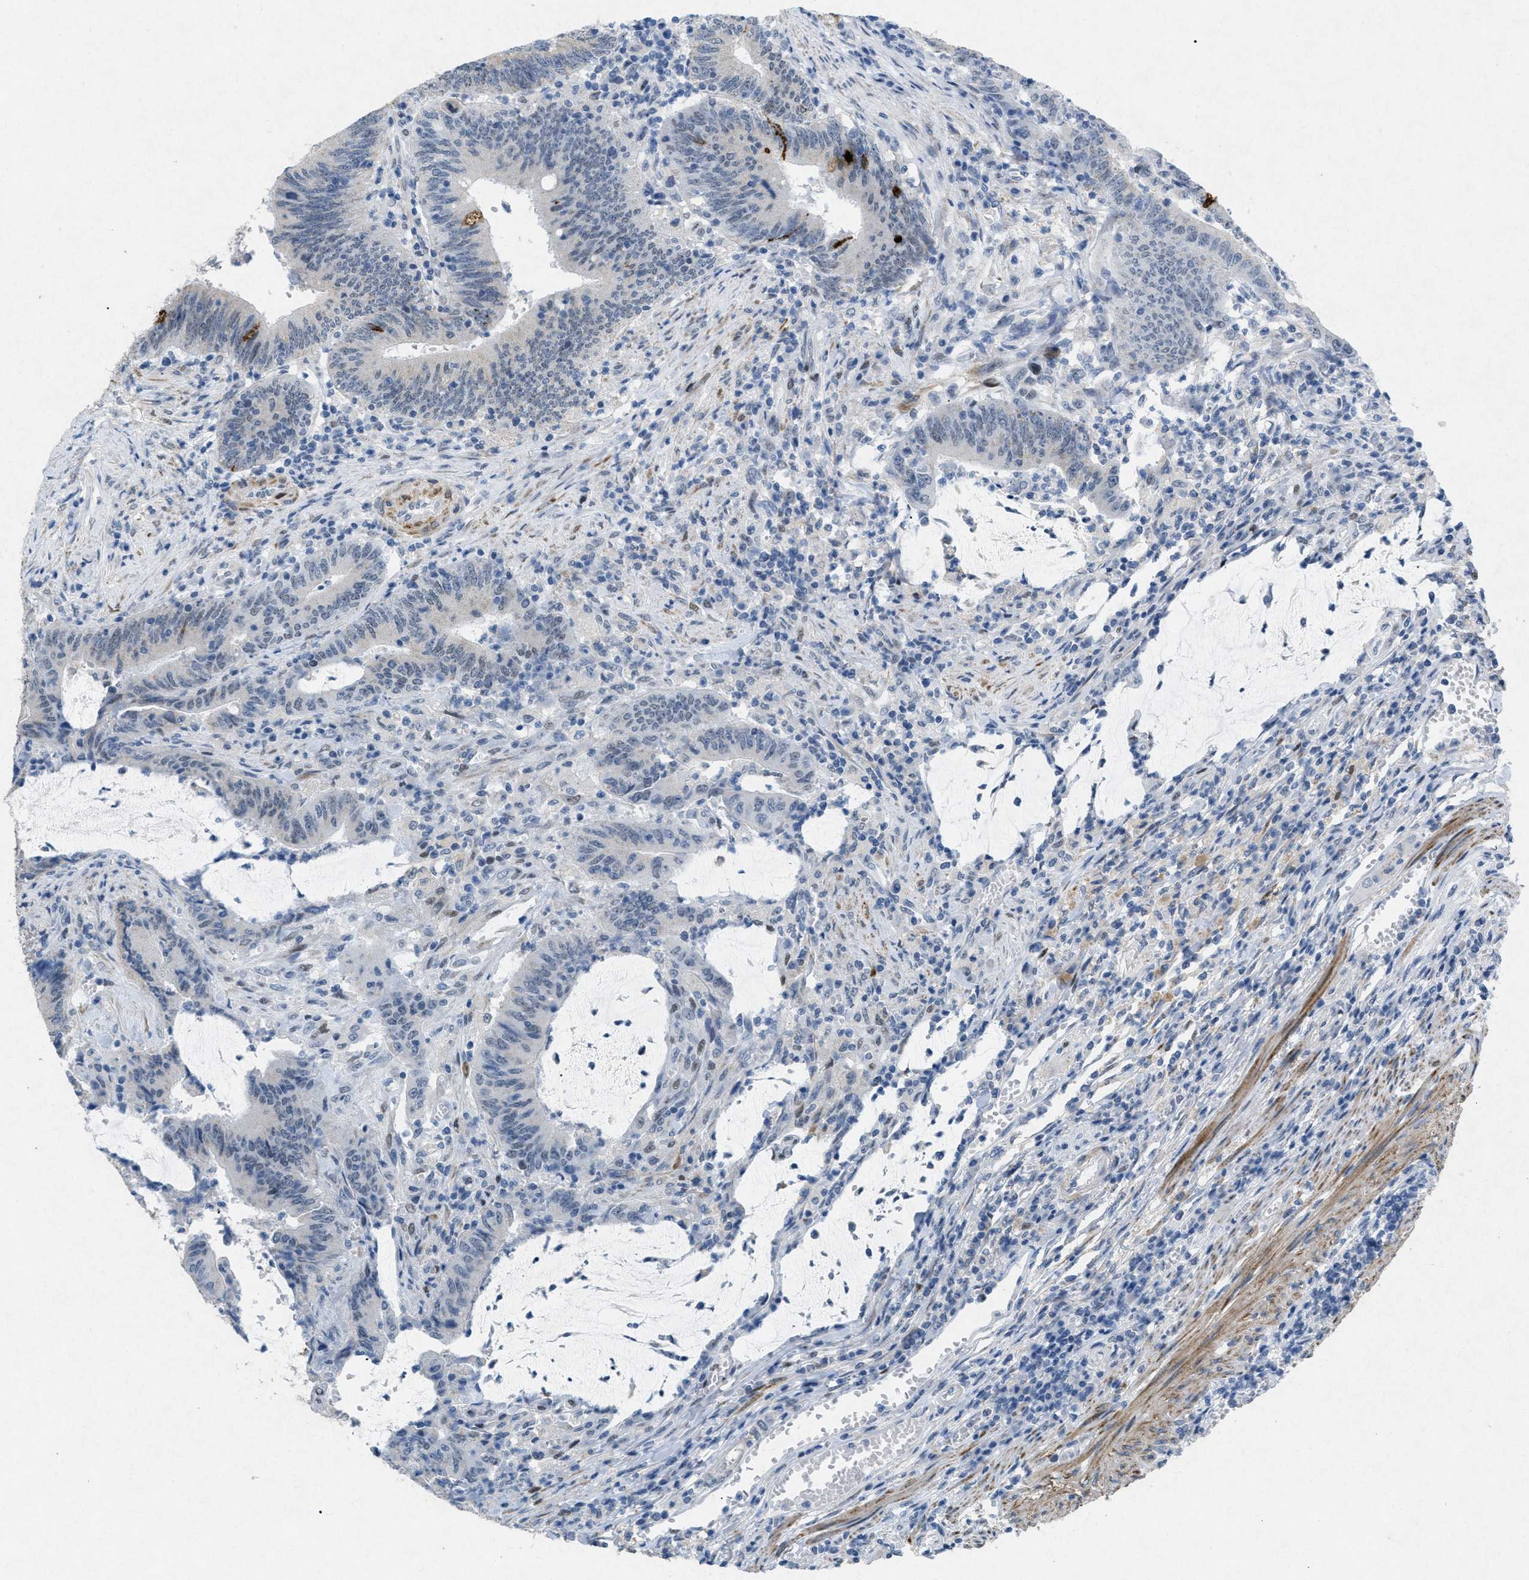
{"staining": {"intensity": "negative", "quantity": "none", "location": "none"}, "tissue": "colorectal cancer", "cell_type": "Tumor cells", "image_type": "cancer", "snomed": [{"axis": "morphology", "description": "Normal tissue, NOS"}, {"axis": "morphology", "description": "Adenocarcinoma, NOS"}, {"axis": "topography", "description": "Rectum"}], "caption": "This is a micrograph of immunohistochemistry (IHC) staining of colorectal cancer, which shows no expression in tumor cells.", "gene": "TASOR", "patient": {"sex": "female", "age": 66}}